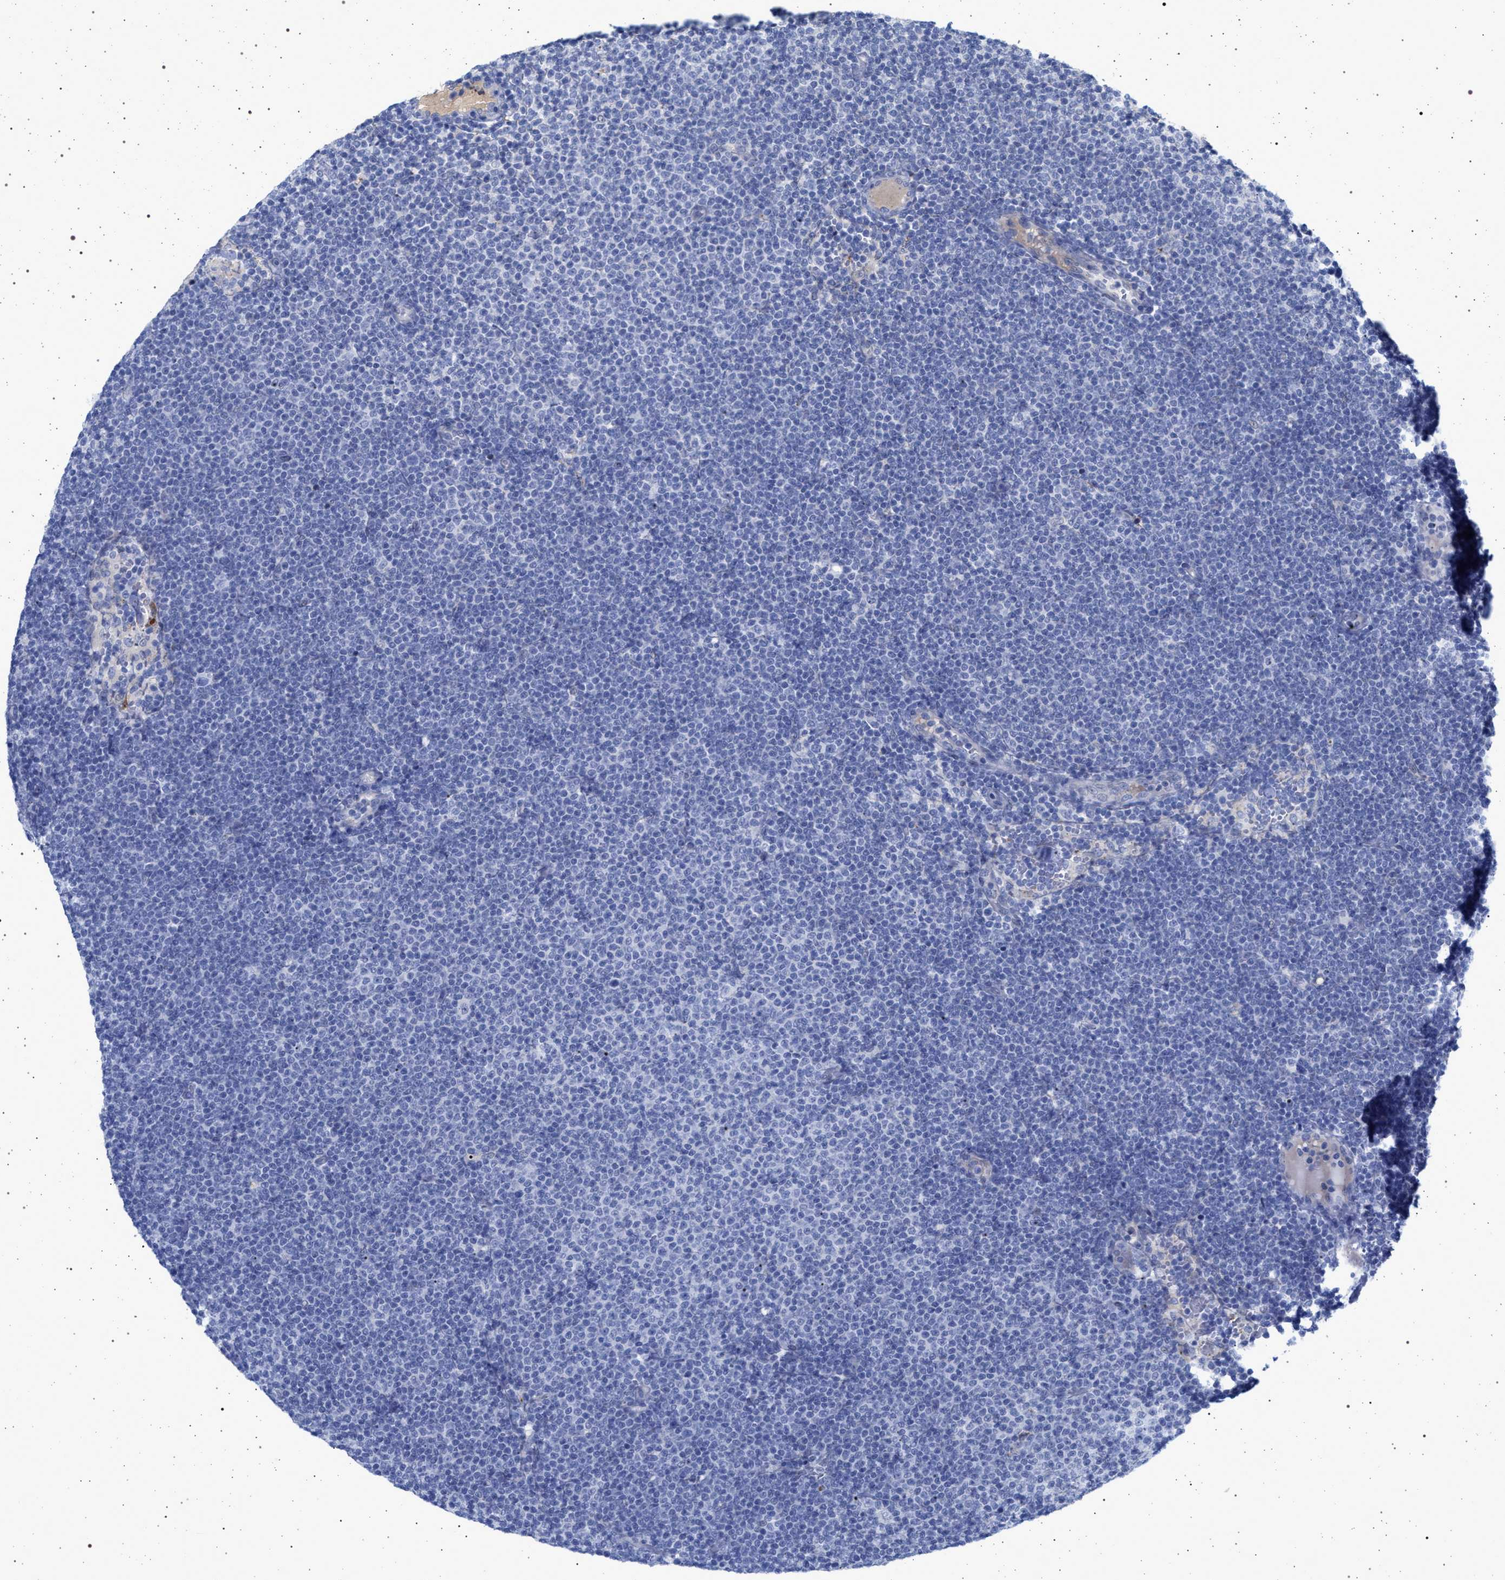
{"staining": {"intensity": "negative", "quantity": "none", "location": "none"}, "tissue": "lymphoma", "cell_type": "Tumor cells", "image_type": "cancer", "snomed": [{"axis": "morphology", "description": "Malignant lymphoma, non-Hodgkin's type, Low grade"}, {"axis": "topography", "description": "Lymph node"}], "caption": "This is an immunohistochemistry (IHC) photomicrograph of low-grade malignant lymphoma, non-Hodgkin's type. There is no positivity in tumor cells.", "gene": "PLG", "patient": {"sex": "female", "age": 53}}